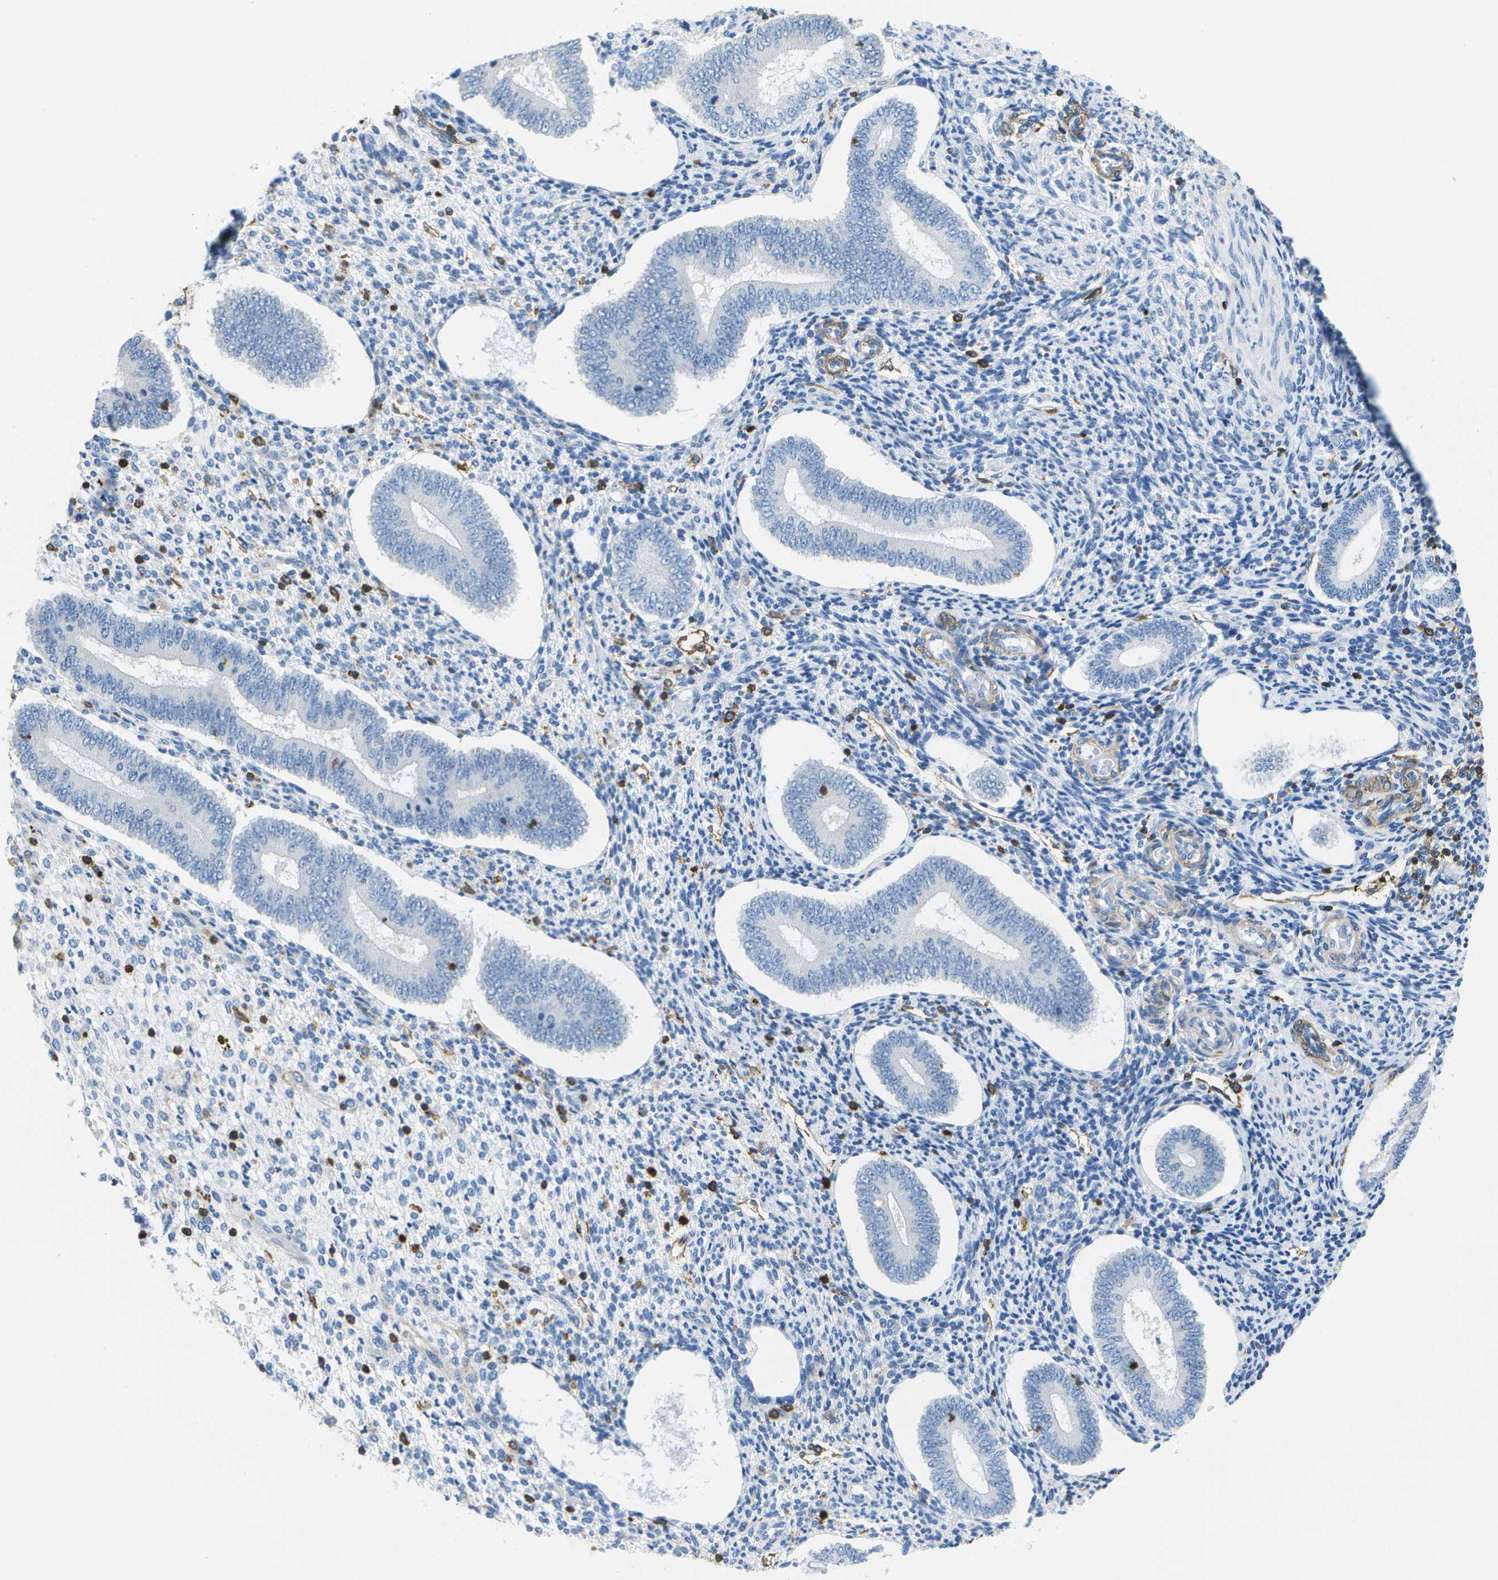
{"staining": {"intensity": "negative", "quantity": "none", "location": "none"}, "tissue": "endometrium", "cell_type": "Cells in endometrial stroma", "image_type": "normal", "snomed": [{"axis": "morphology", "description": "Normal tissue, NOS"}, {"axis": "topography", "description": "Endometrium"}], "caption": "Histopathology image shows no protein positivity in cells in endometrial stroma of benign endometrium. Nuclei are stained in blue.", "gene": "RCSD1", "patient": {"sex": "female", "age": 42}}